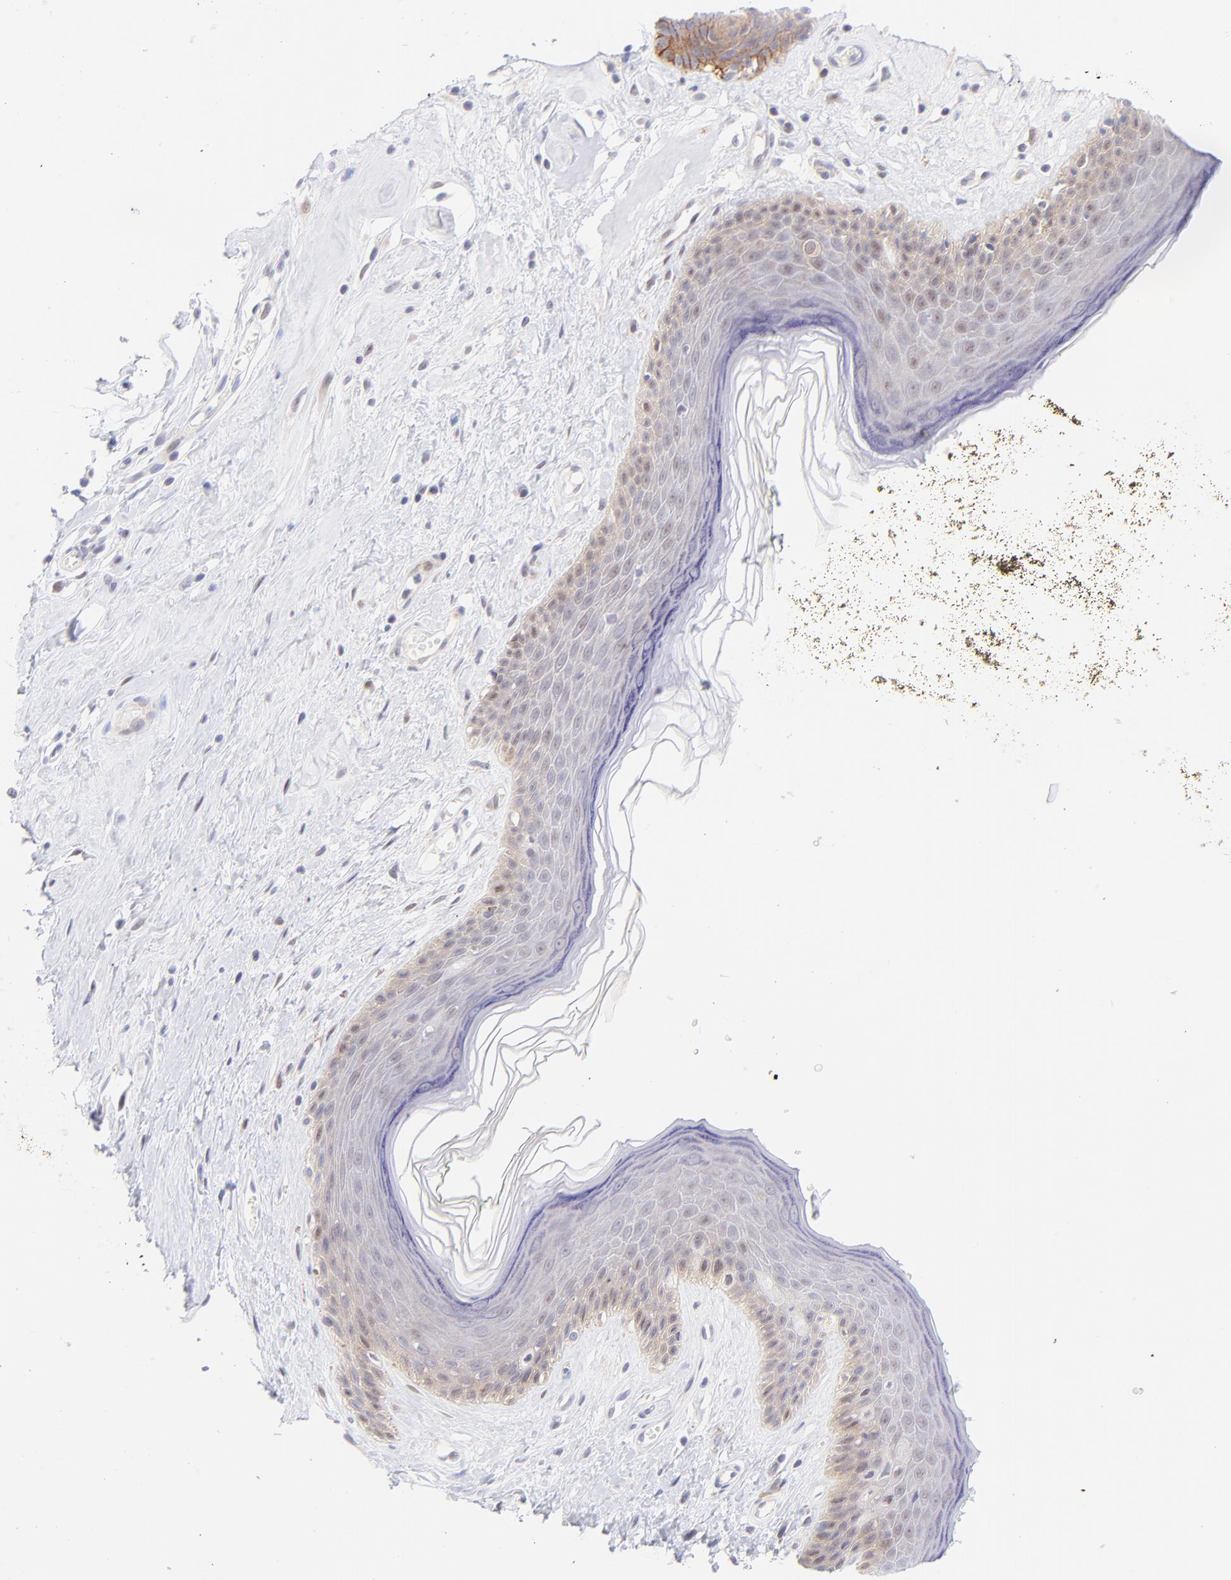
{"staining": {"intensity": "moderate", "quantity": "25%-75%", "location": "cytoplasmic/membranous"}, "tissue": "skin", "cell_type": "Epidermal cells", "image_type": "normal", "snomed": [{"axis": "morphology", "description": "Normal tissue, NOS"}, {"axis": "morphology", "description": "Inflammation, NOS"}, {"axis": "topography", "description": "Vulva"}], "caption": "Immunohistochemical staining of benign skin exhibits moderate cytoplasmic/membranous protein positivity in about 25%-75% of epidermal cells.", "gene": "PBDC1", "patient": {"sex": "female", "age": 84}}